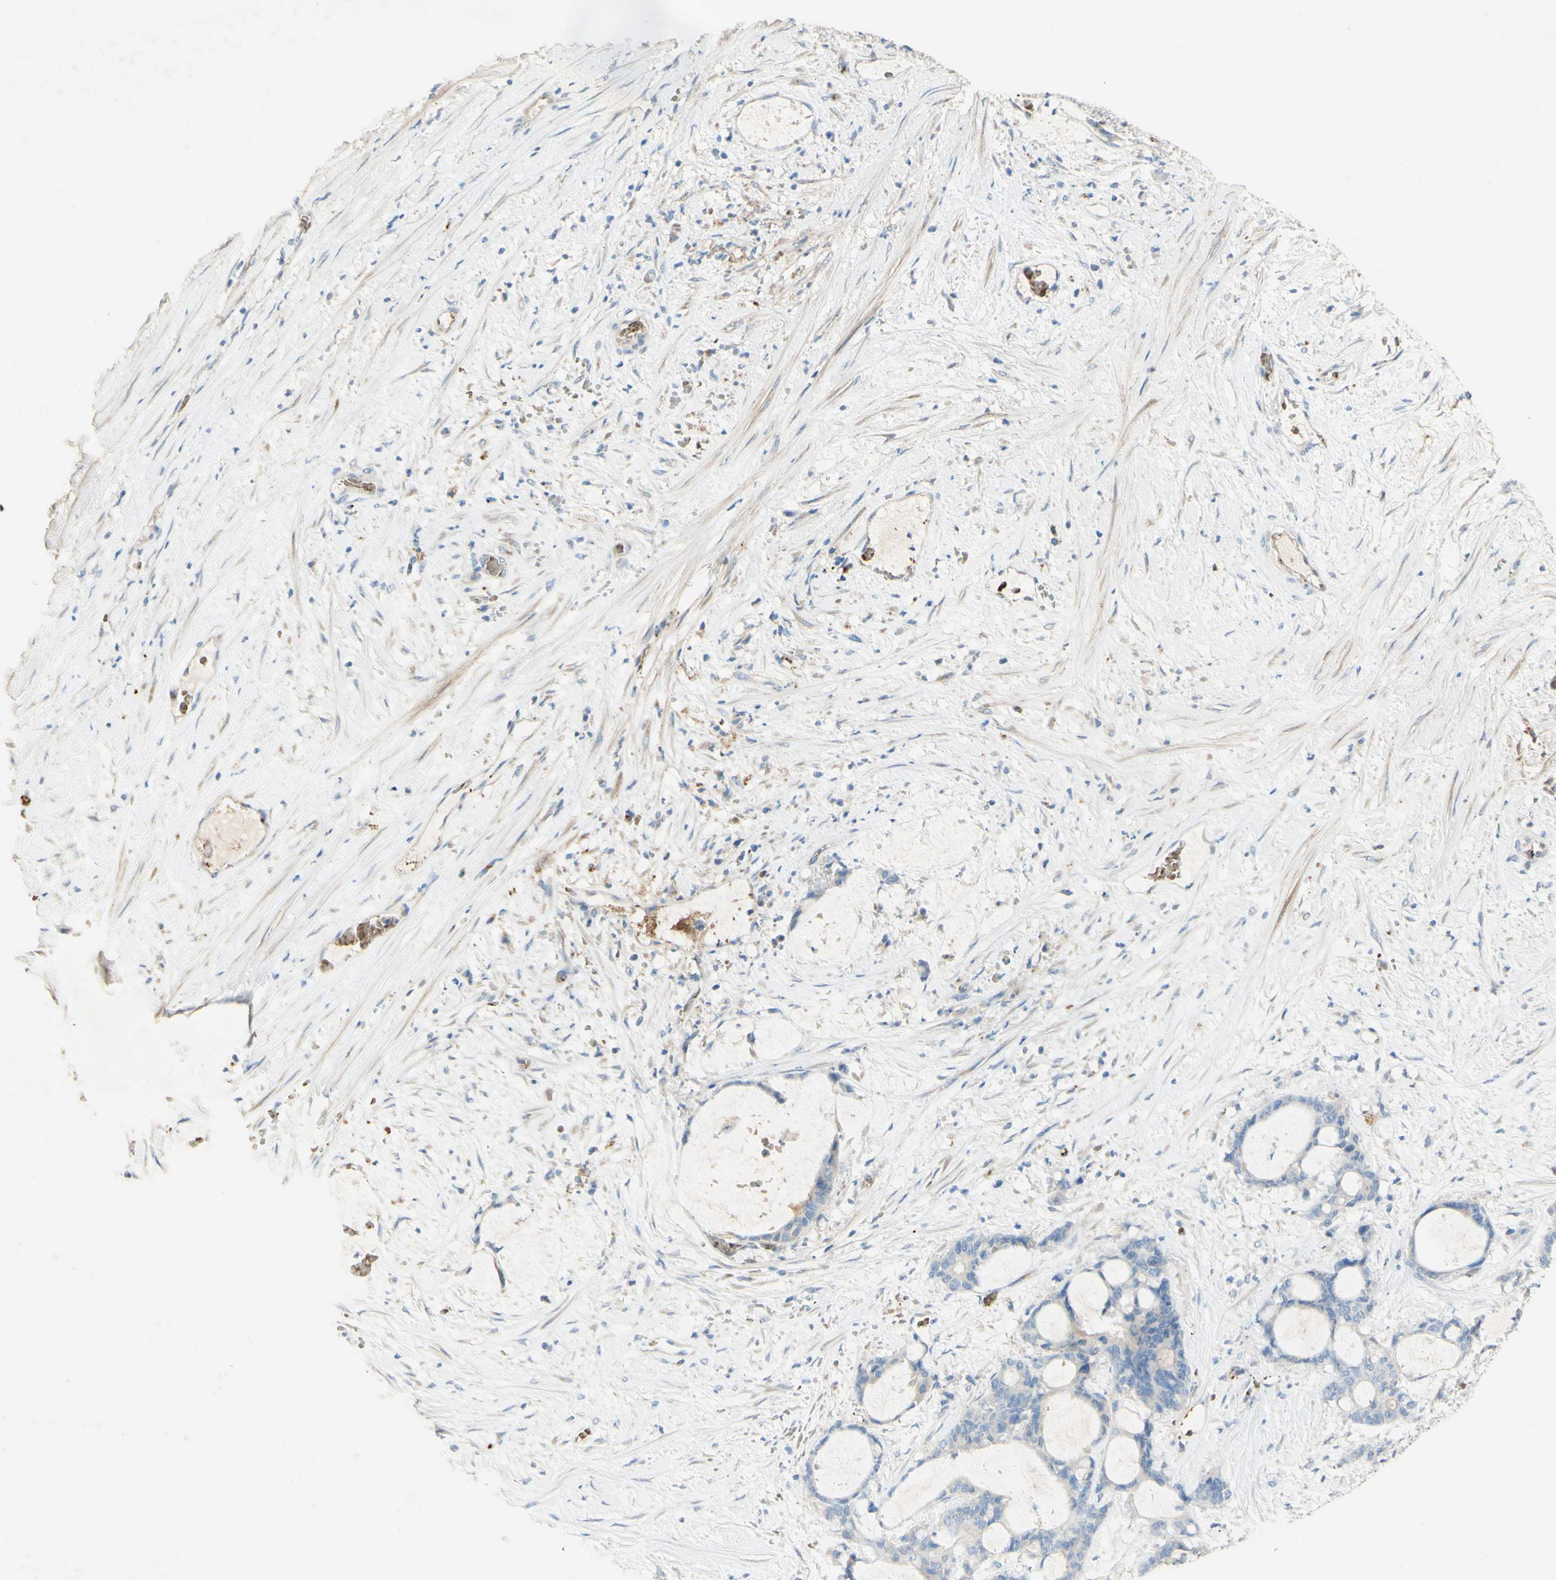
{"staining": {"intensity": "negative", "quantity": "none", "location": "none"}, "tissue": "liver cancer", "cell_type": "Tumor cells", "image_type": "cancer", "snomed": [{"axis": "morphology", "description": "Cholangiocarcinoma"}, {"axis": "topography", "description": "Liver"}], "caption": "Human cholangiocarcinoma (liver) stained for a protein using immunohistochemistry shows no expression in tumor cells.", "gene": "GAN", "patient": {"sex": "female", "age": 73}}